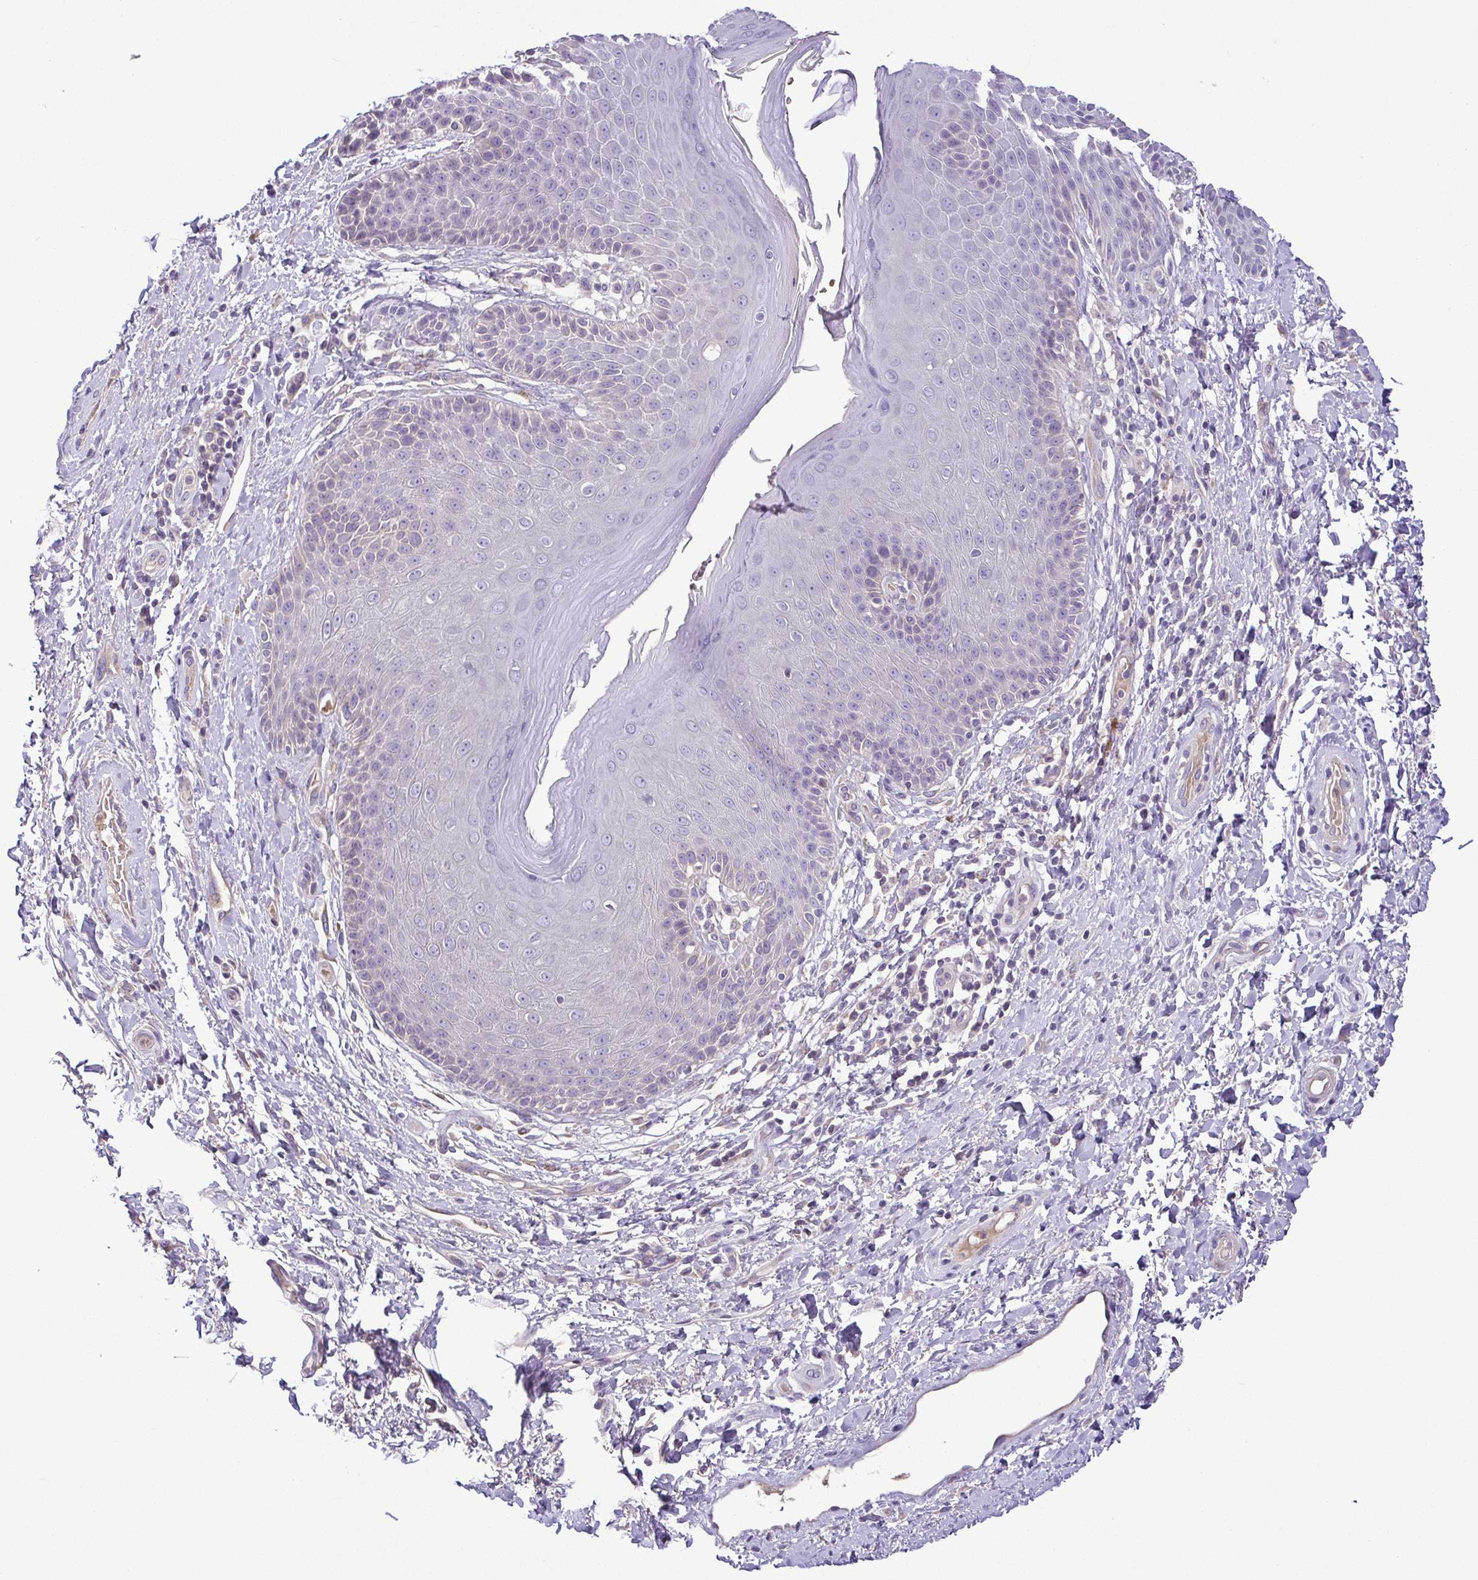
{"staining": {"intensity": "weak", "quantity": "<25%", "location": "cytoplasmic/membranous"}, "tissue": "skin", "cell_type": "Epidermal cells", "image_type": "normal", "snomed": [{"axis": "morphology", "description": "Normal tissue, NOS"}, {"axis": "topography", "description": "Anal"}, {"axis": "topography", "description": "Peripheral nerve tissue"}], "caption": "Skin was stained to show a protein in brown. There is no significant expression in epidermal cells. (IHC, brightfield microscopy, high magnification).", "gene": "MYL10", "patient": {"sex": "male", "age": 51}}